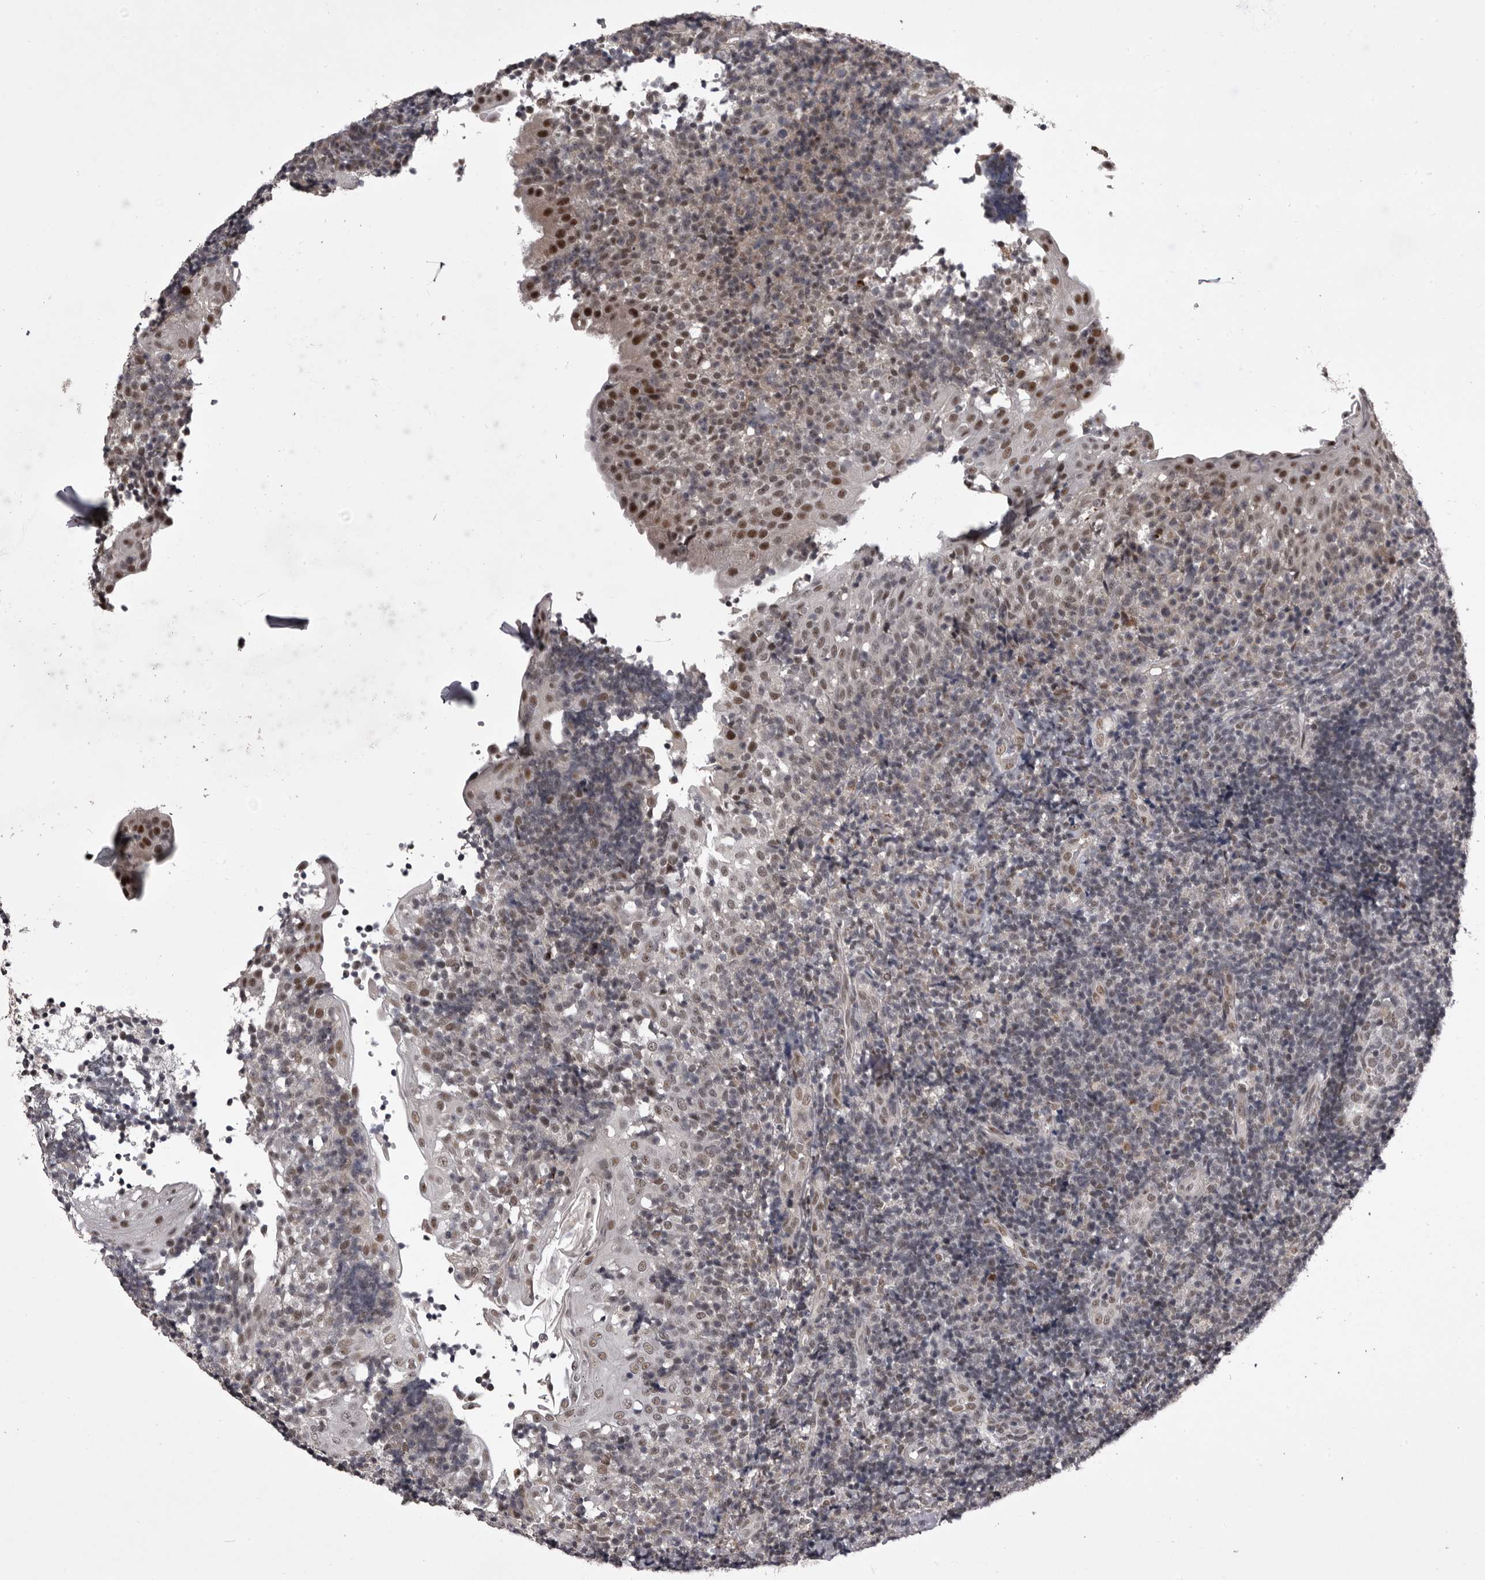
{"staining": {"intensity": "negative", "quantity": "none", "location": "none"}, "tissue": "tonsil", "cell_type": "Germinal center cells", "image_type": "normal", "snomed": [{"axis": "morphology", "description": "Normal tissue, NOS"}, {"axis": "topography", "description": "Tonsil"}], "caption": "High power microscopy photomicrograph of an immunohistochemistry photomicrograph of unremarkable tonsil, revealing no significant expression in germinal center cells.", "gene": "PRPF3", "patient": {"sex": "female", "age": 40}}